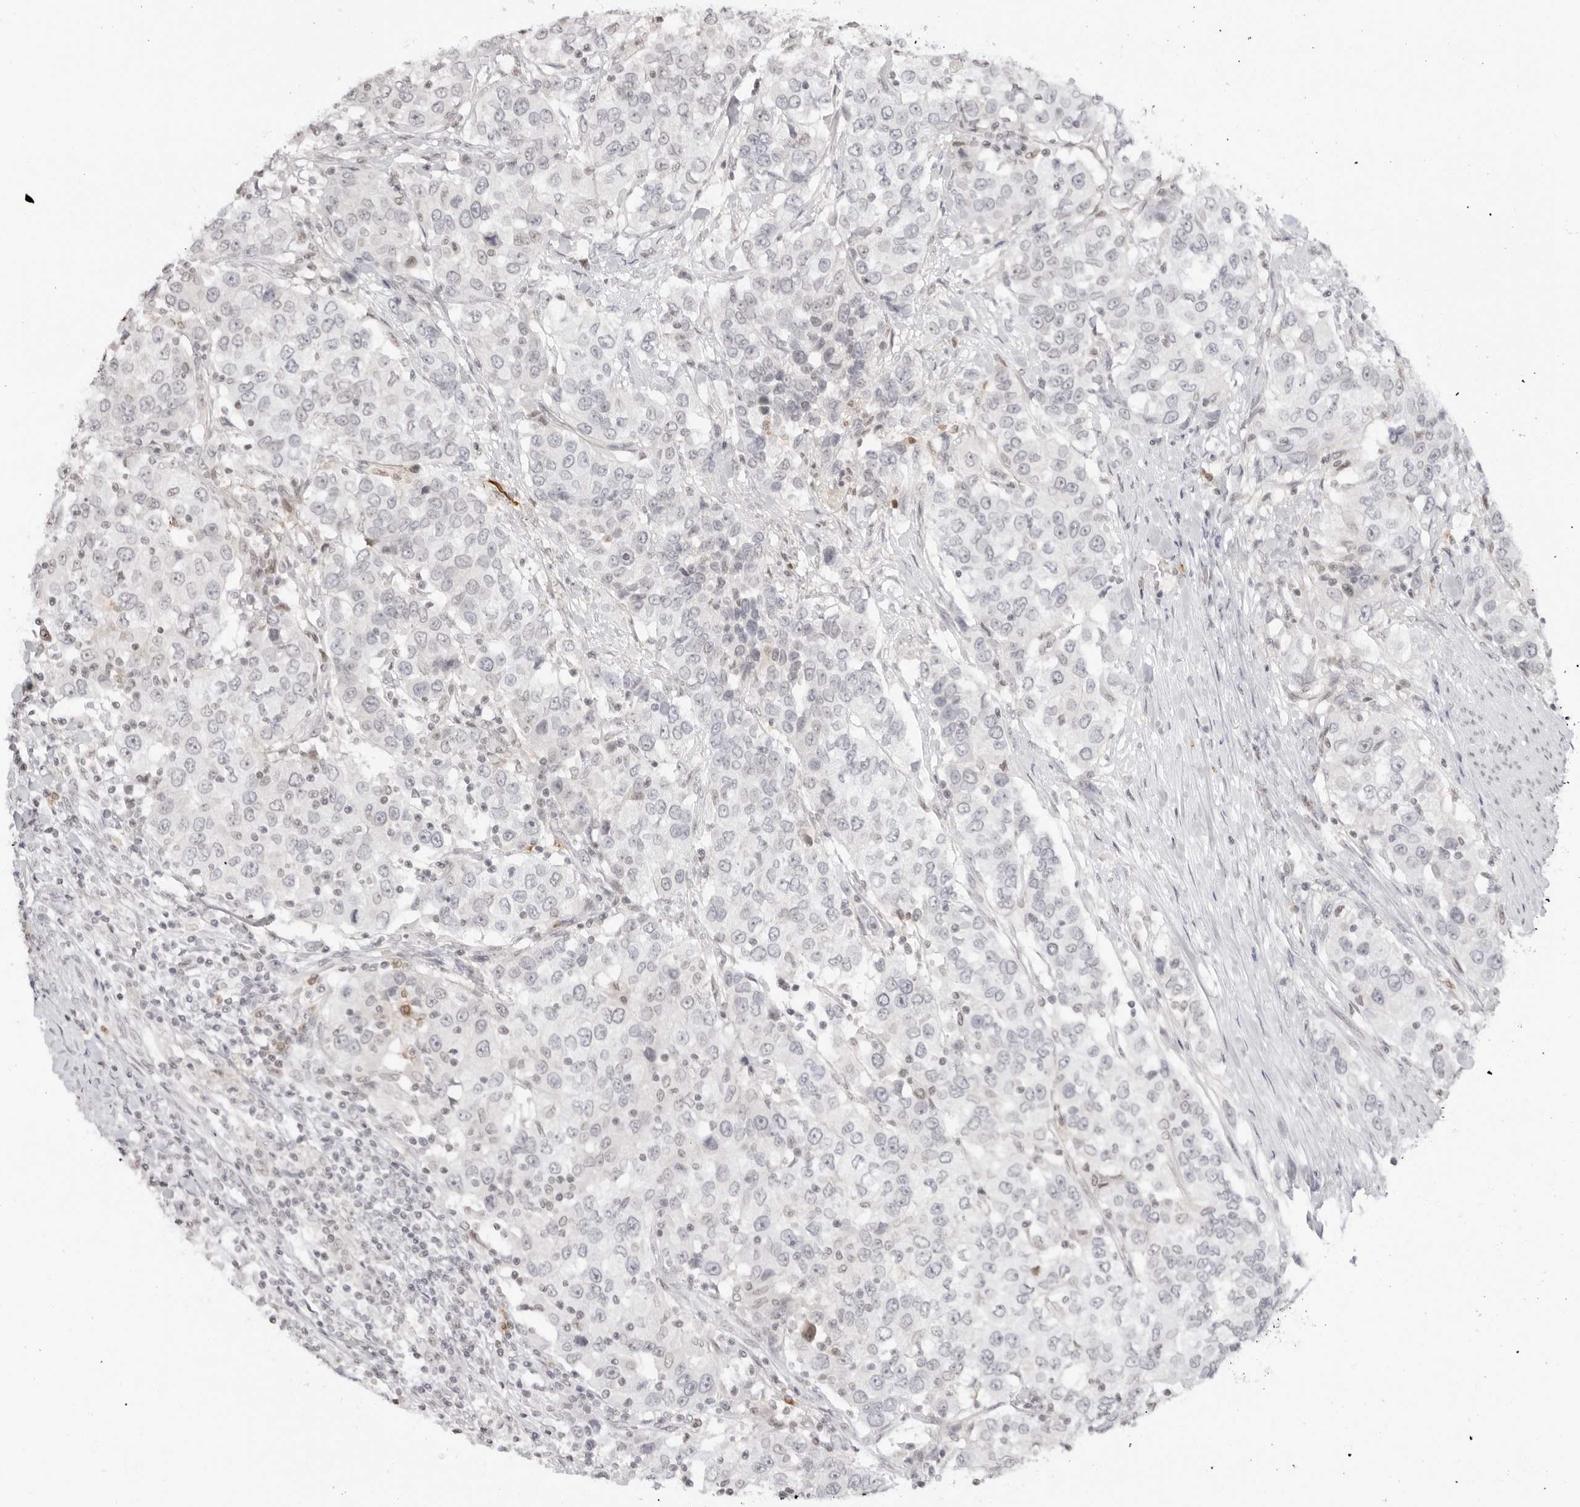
{"staining": {"intensity": "negative", "quantity": "none", "location": "none"}, "tissue": "urothelial cancer", "cell_type": "Tumor cells", "image_type": "cancer", "snomed": [{"axis": "morphology", "description": "Urothelial carcinoma, High grade"}, {"axis": "topography", "description": "Urinary bladder"}], "caption": "This is an immunohistochemistry micrograph of urothelial carcinoma (high-grade). There is no positivity in tumor cells.", "gene": "RNF146", "patient": {"sex": "female", "age": 80}}